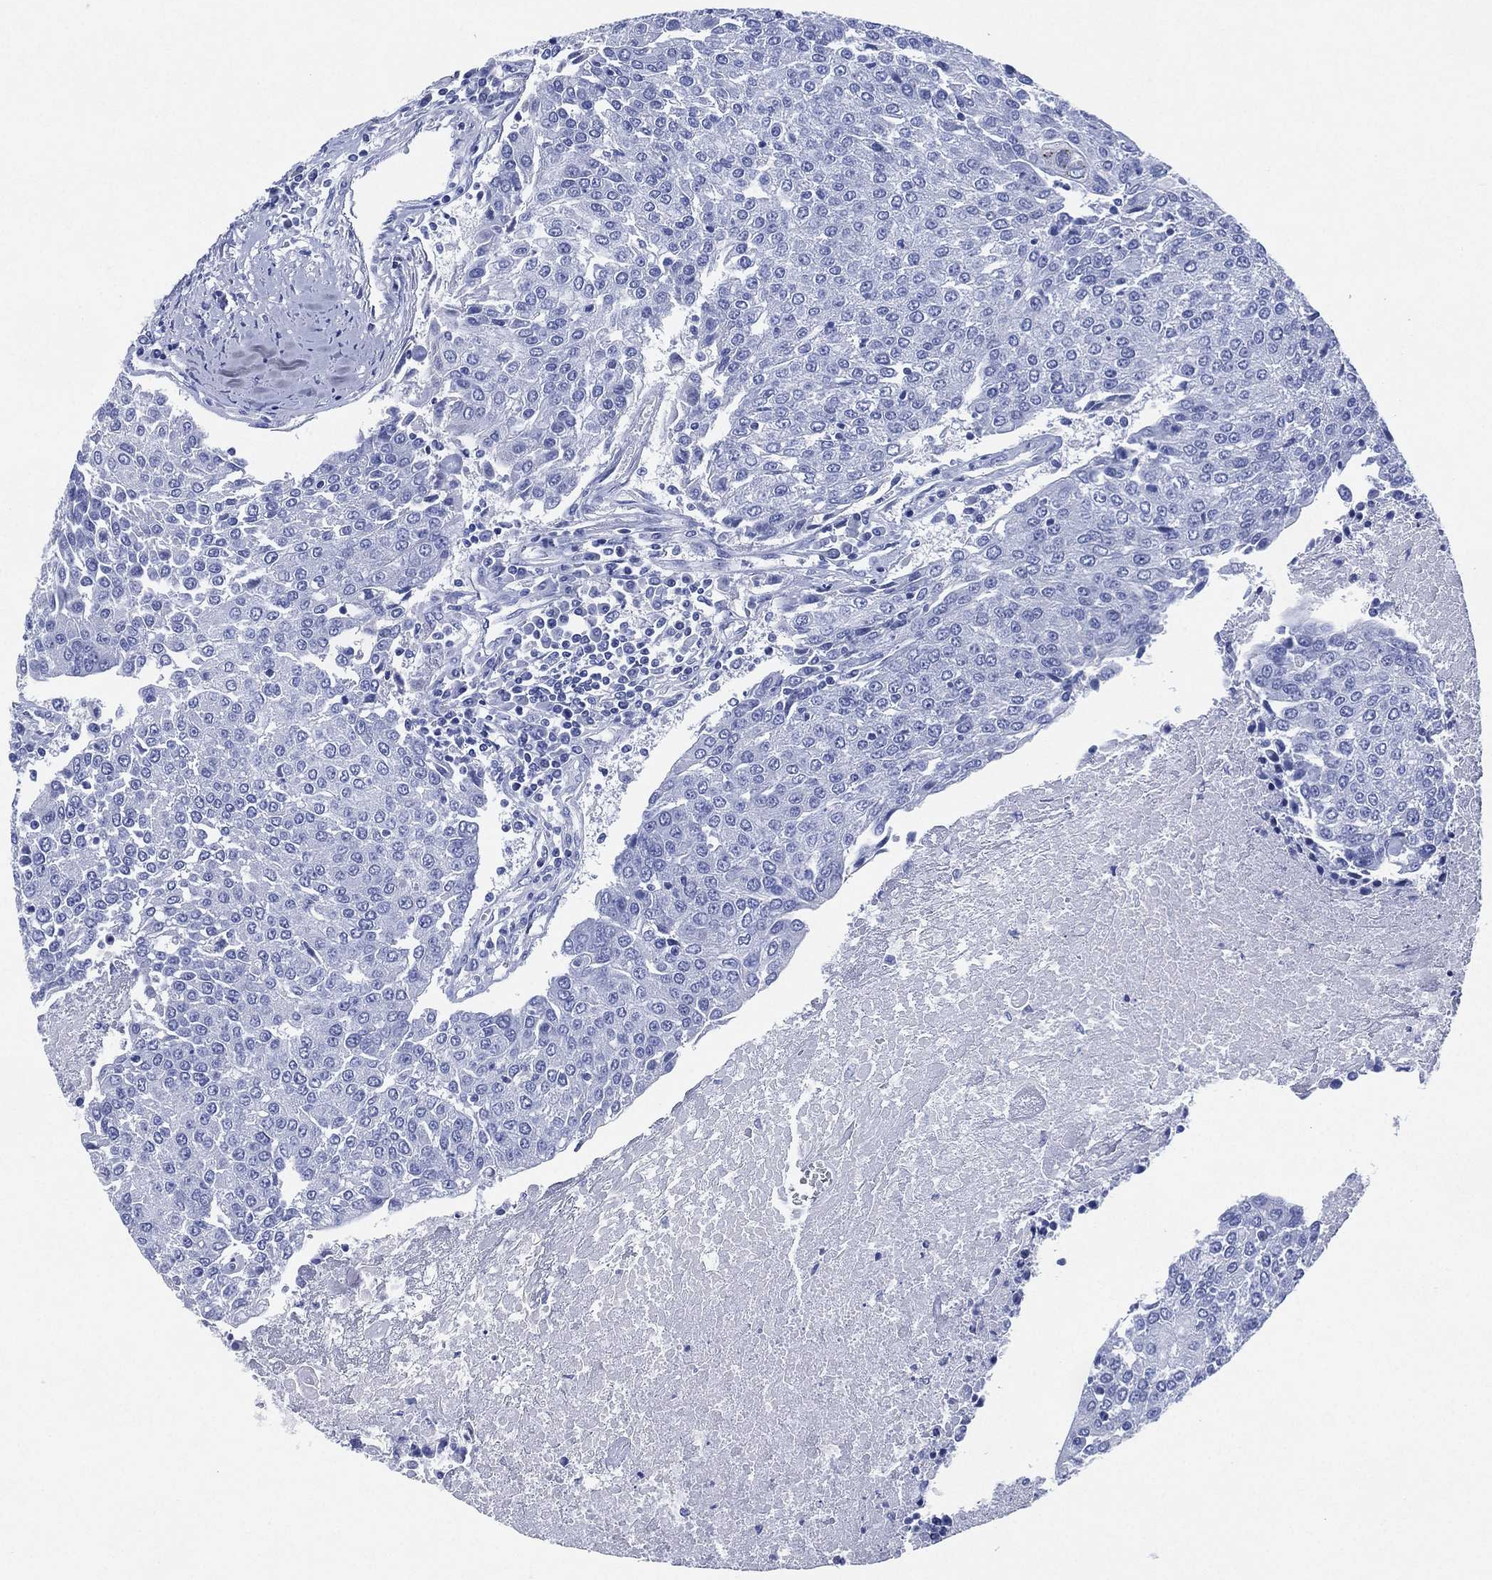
{"staining": {"intensity": "negative", "quantity": "none", "location": "none"}, "tissue": "urothelial cancer", "cell_type": "Tumor cells", "image_type": "cancer", "snomed": [{"axis": "morphology", "description": "Urothelial carcinoma, High grade"}, {"axis": "topography", "description": "Urinary bladder"}], "caption": "Immunohistochemical staining of human urothelial carcinoma (high-grade) shows no significant expression in tumor cells.", "gene": "SIGLECL1", "patient": {"sex": "female", "age": 85}}